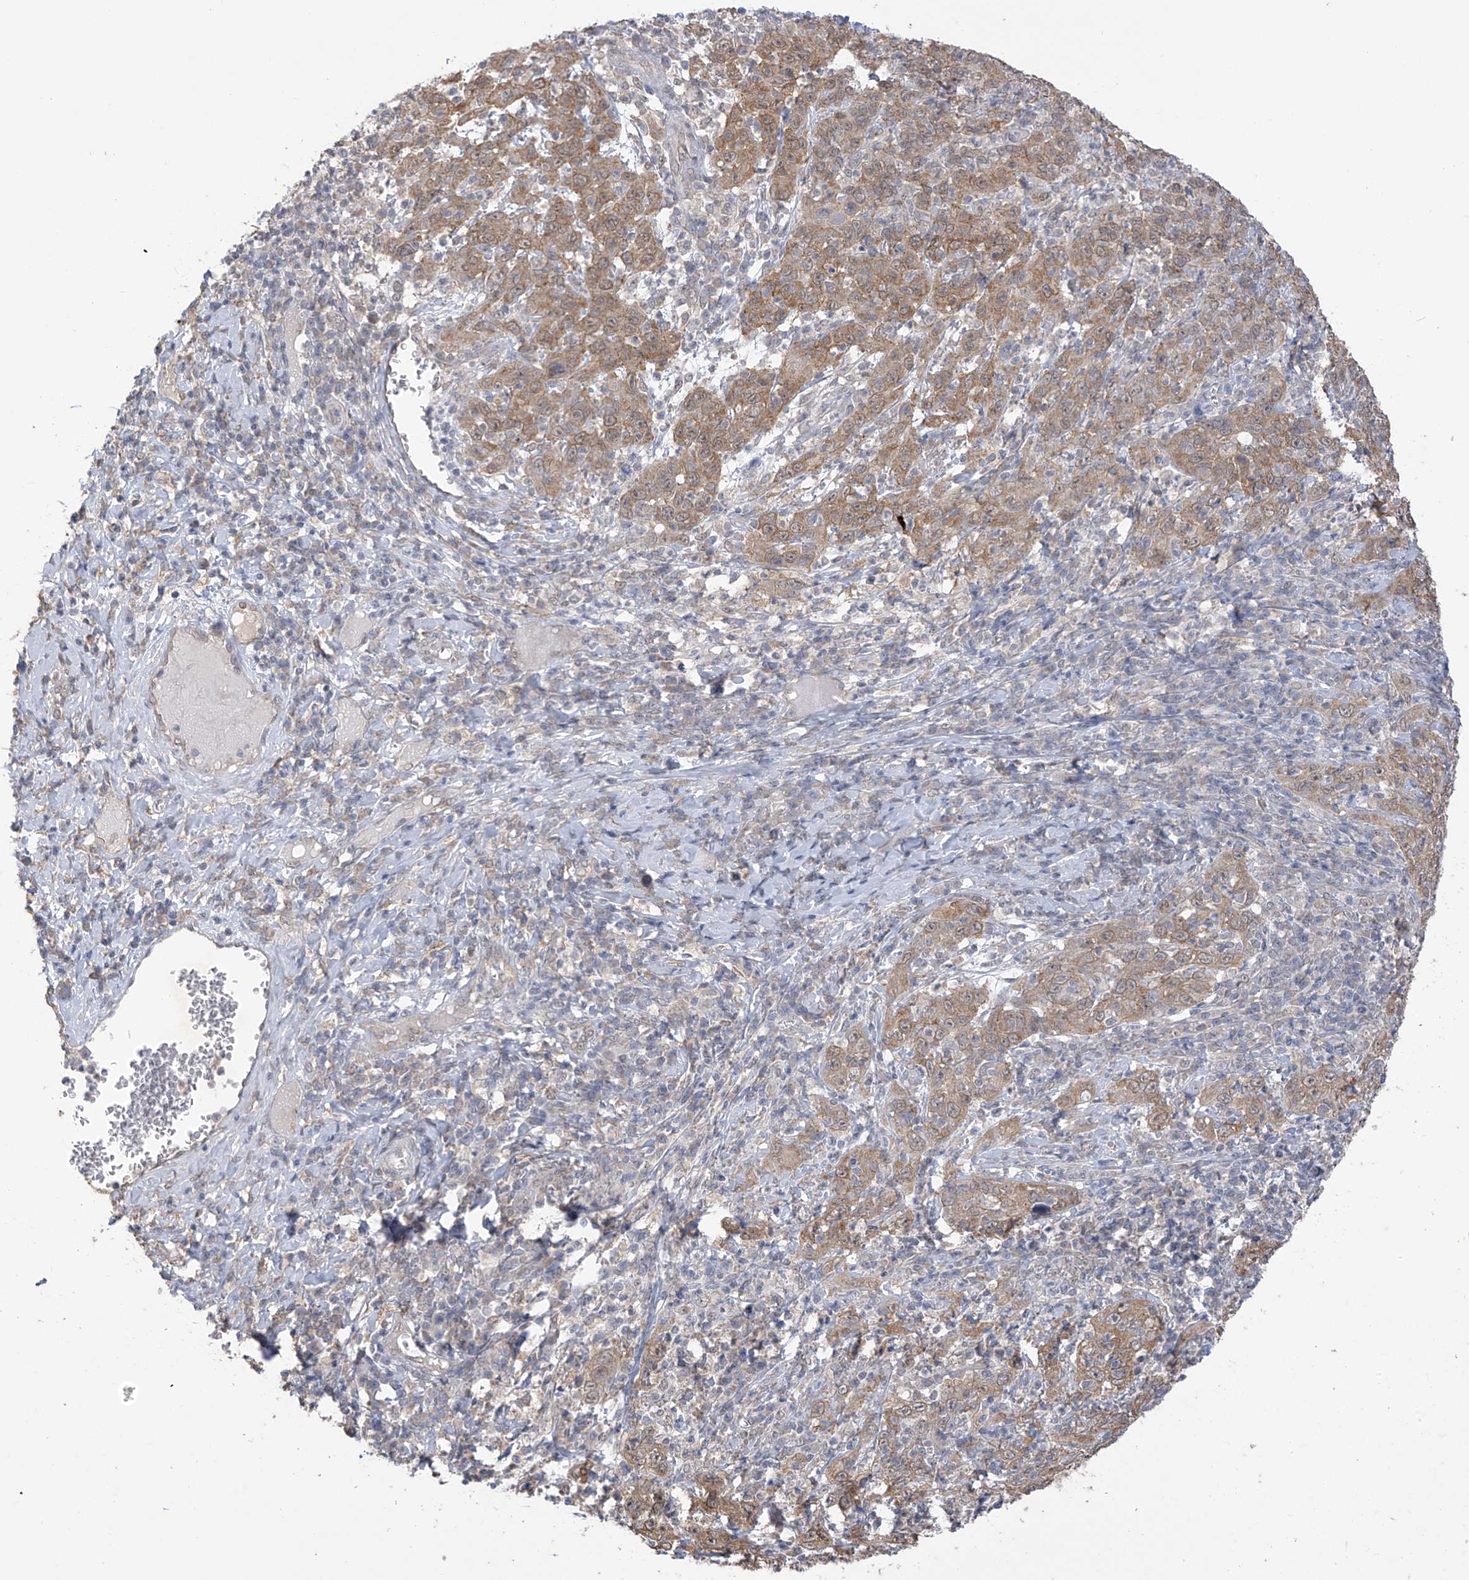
{"staining": {"intensity": "moderate", "quantity": "25%-75%", "location": "cytoplasmic/membranous,nuclear"}, "tissue": "cervical cancer", "cell_type": "Tumor cells", "image_type": "cancer", "snomed": [{"axis": "morphology", "description": "Squamous cell carcinoma, NOS"}, {"axis": "topography", "description": "Cervix"}], "caption": "A photomicrograph of human cervical cancer (squamous cell carcinoma) stained for a protein demonstrates moderate cytoplasmic/membranous and nuclear brown staining in tumor cells.", "gene": "KIAA1522", "patient": {"sex": "female", "age": 46}}